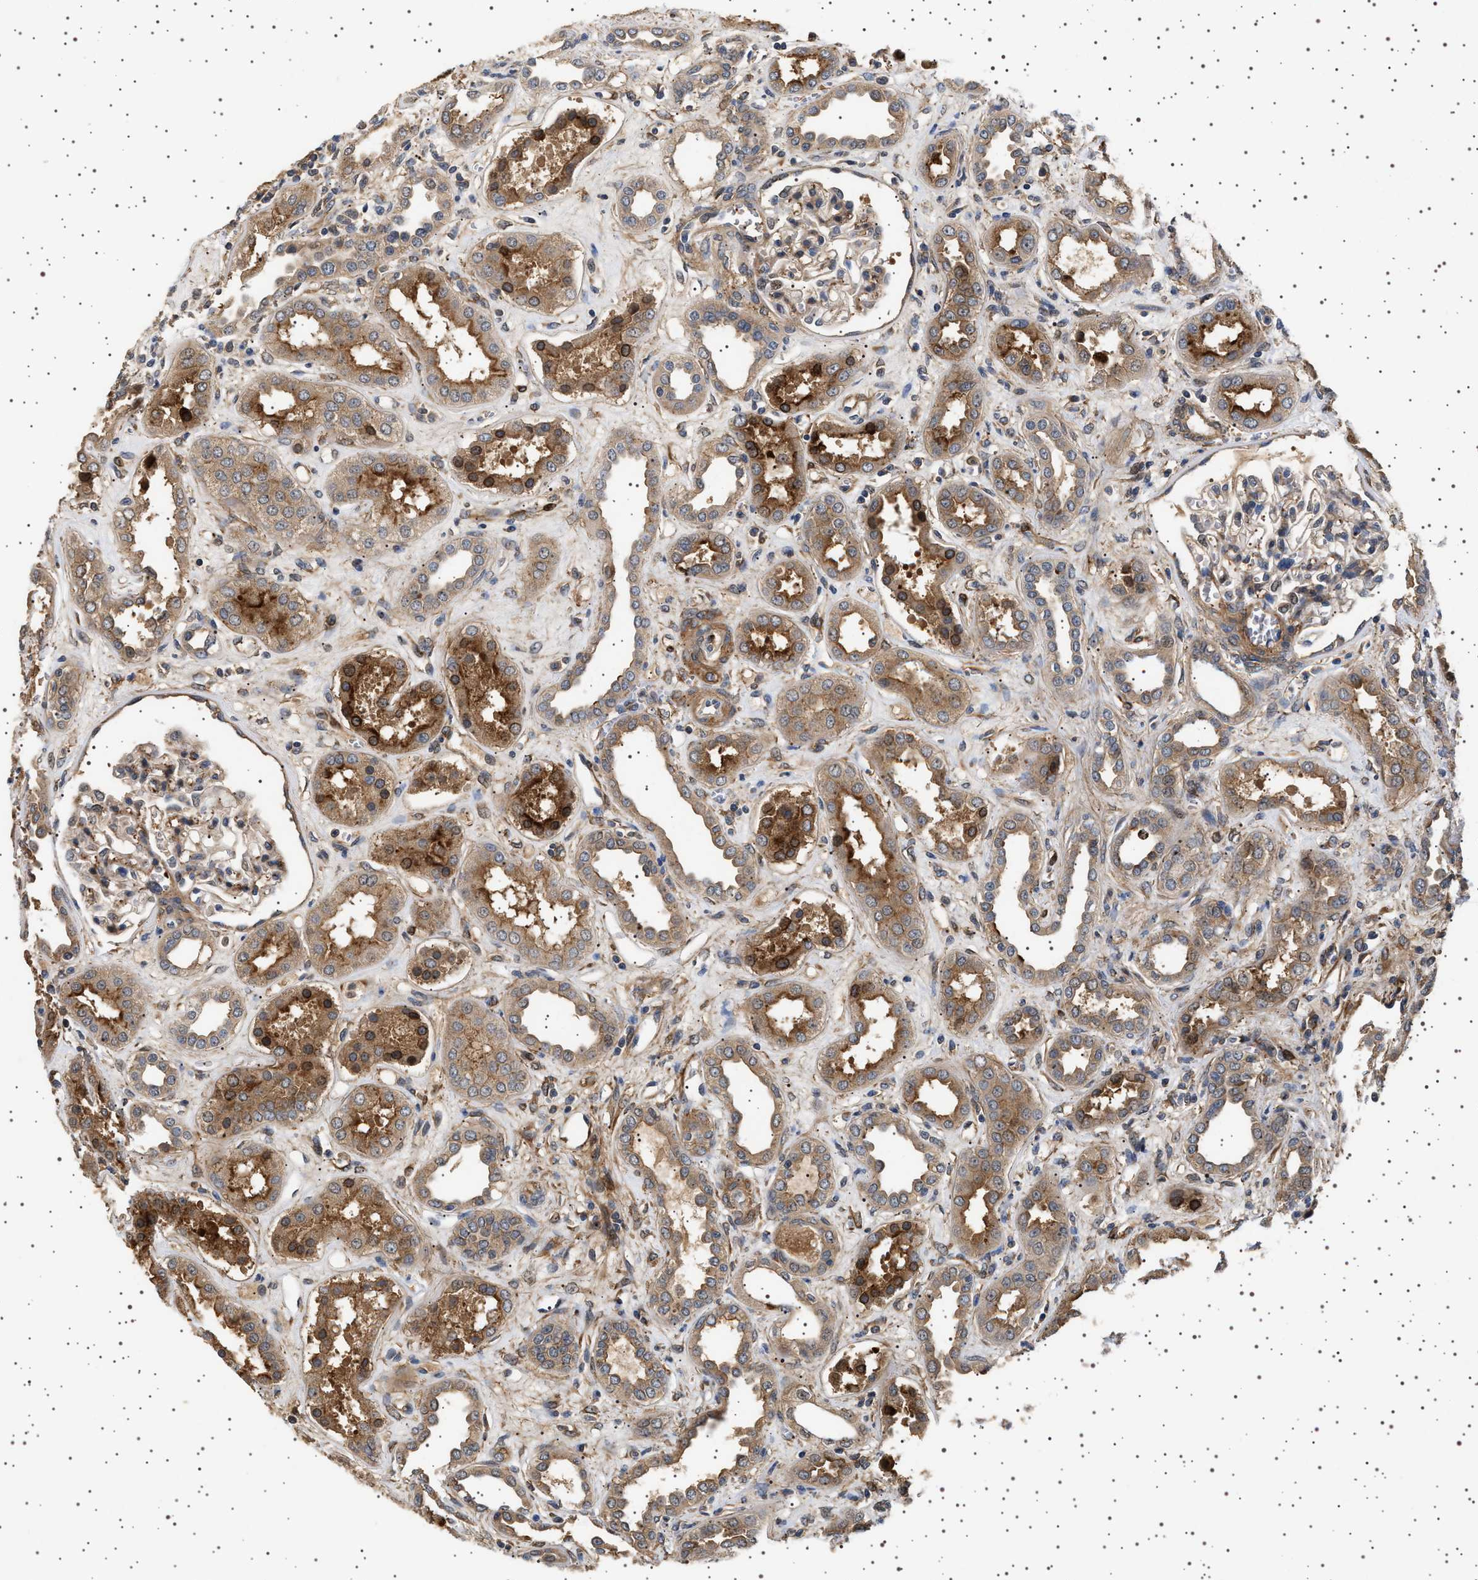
{"staining": {"intensity": "weak", "quantity": "25%-75%", "location": "cytoplasmic/membranous"}, "tissue": "kidney", "cell_type": "Cells in glomeruli", "image_type": "normal", "snomed": [{"axis": "morphology", "description": "Normal tissue, NOS"}, {"axis": "topography", "description": "Kidney"}], "caption": "Normal kidney reveals weak cytoplasmic/membranous staining in about 25%-75% of cells in glomeruli, visualized by immunohistochemistry.", "gene": "GUCY1B1", "patient": {"sex": "male", "age": 59}}